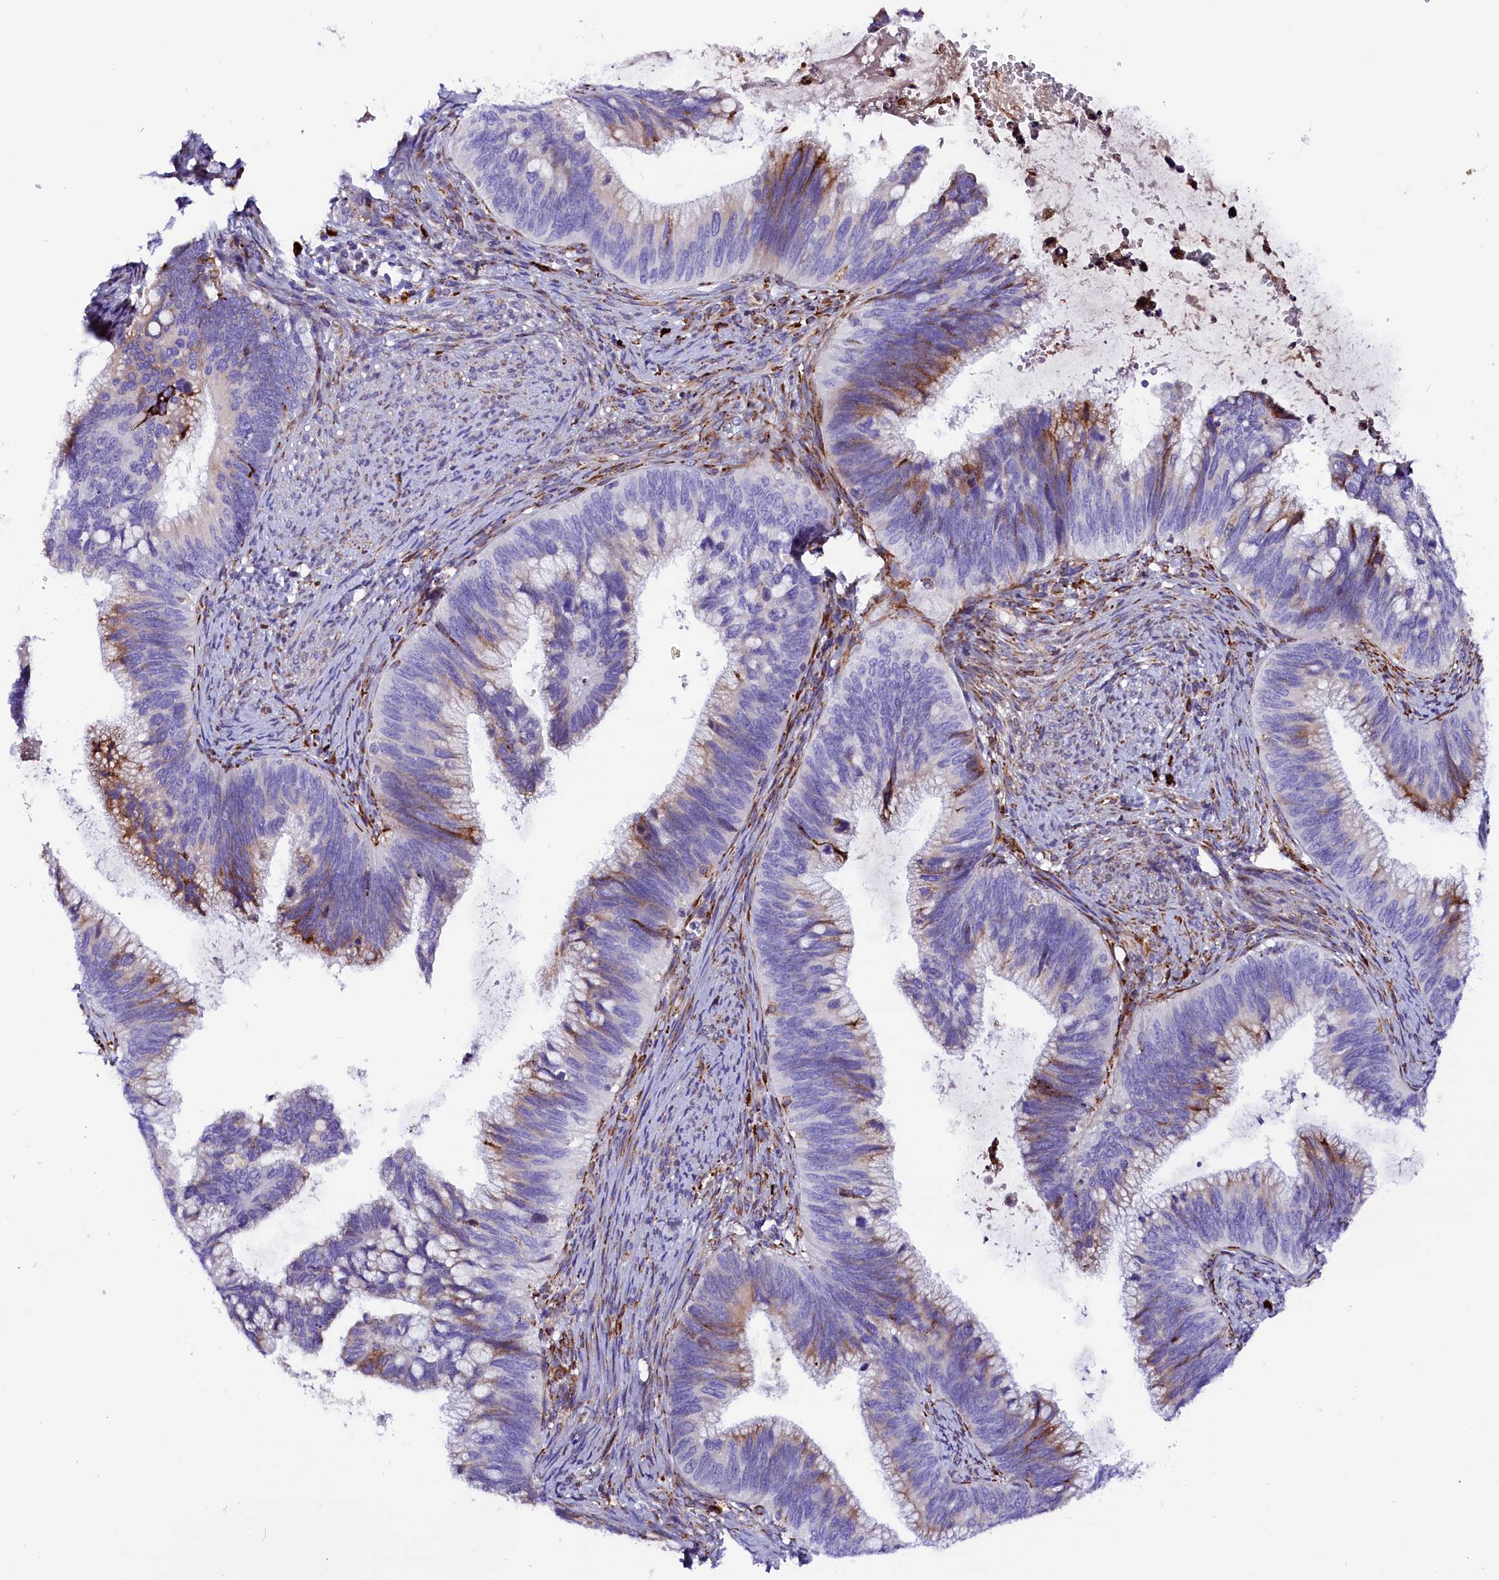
{"staining": {"intensity": "moderate", "quantity": "<25%", "location": "cytoplasmic/membranous"}, "tissue": "cervical cancer", "cell_type": "Tumor cells", "image_type": "cancer", "snomed": [{"axis": "morphology", "description": "Adenocarcinoma, NOS"}, {"axis": "topography", "description": "Cervix"}], "caption": "Human cervical cancer stained for a protein (brown) displays moderate cytoplasmic/membranous positive expression in approximately <25% of tumor cells.", "gene": "CMTR2", "patient": {"sex": "female", "age": 42}}